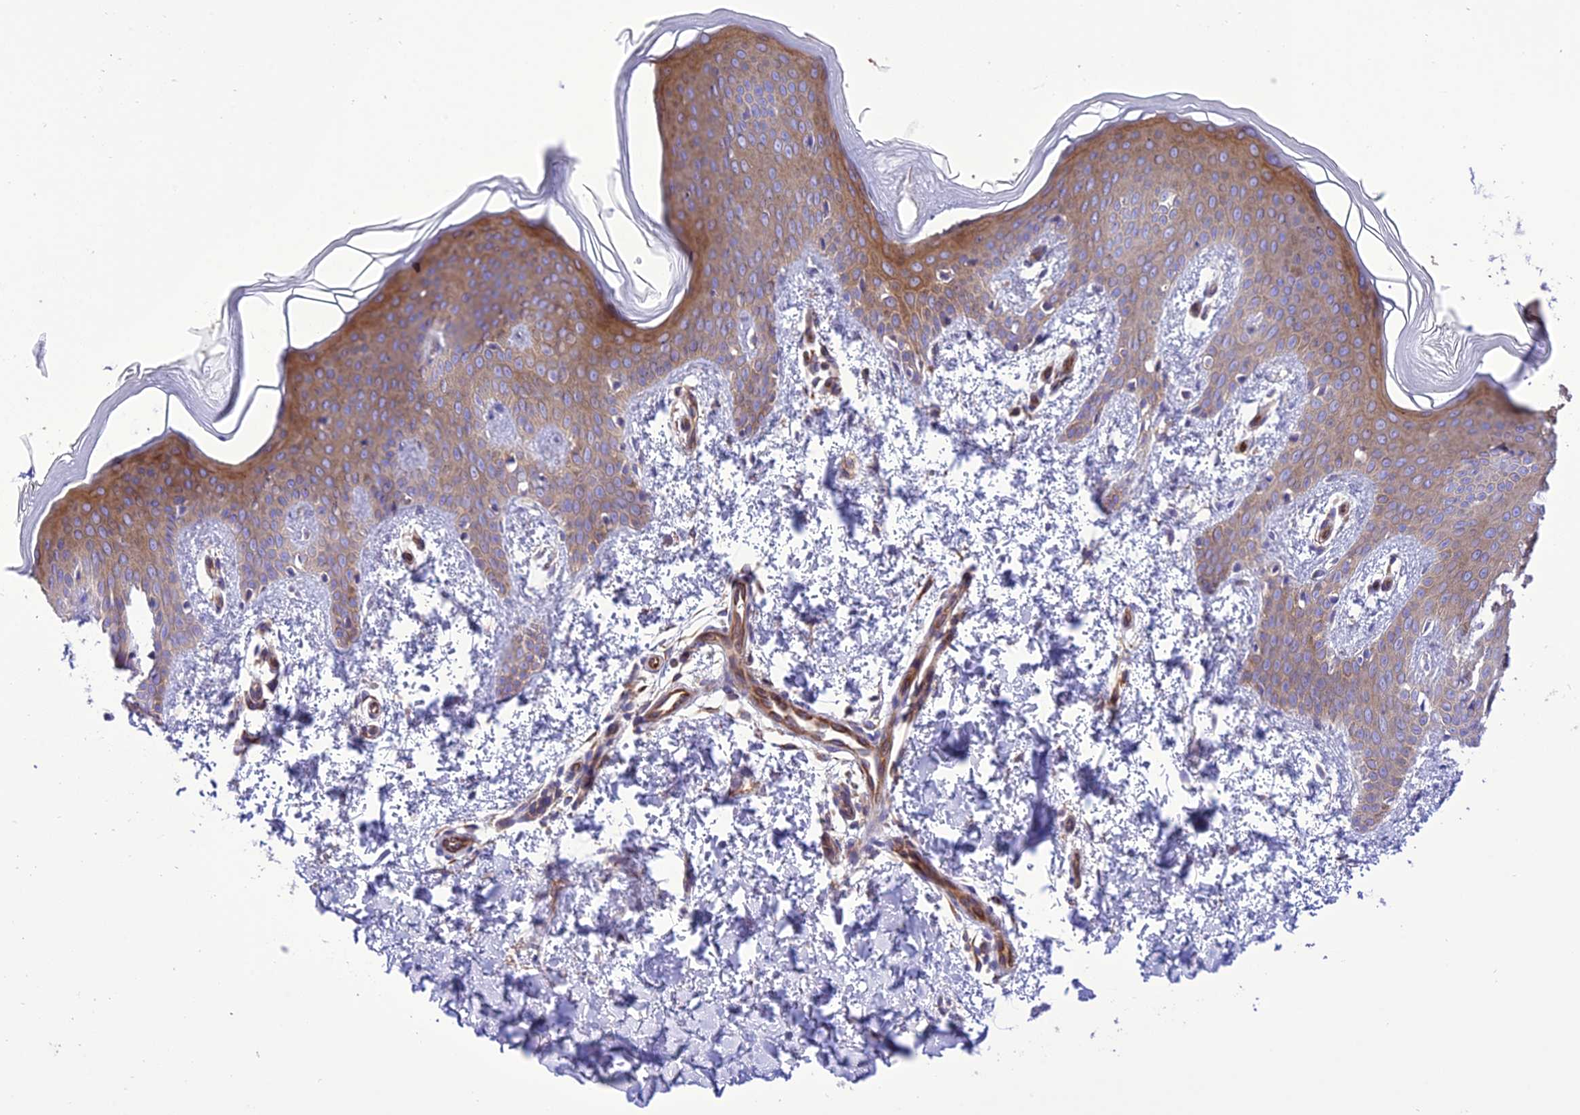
{"staining": {"intensity": "negative", "quantity": "none", "location": "none"}, "tissue": "skin", "cell_type": "Fibroblasts", "image_type": "normal", "snomed": [{"axis": "morphology", "description": "Normal tissue, NOS"}, {"axis": "topography", "description": "Skin"}], "caption": "This micrograph is of unremarkable skin stained with immunohistochemistry to label a protein in brown with the nuclei are counter-stained blue. There is no expression in fibroblasts. Brightfield microscopy of immunohistochemistry (IHC) stained with DAB (brown) and hematoxylin (blue), captured at high magnification.", "gene": "PPFIA3", "patient": {"sex": "male", "age": 36}}